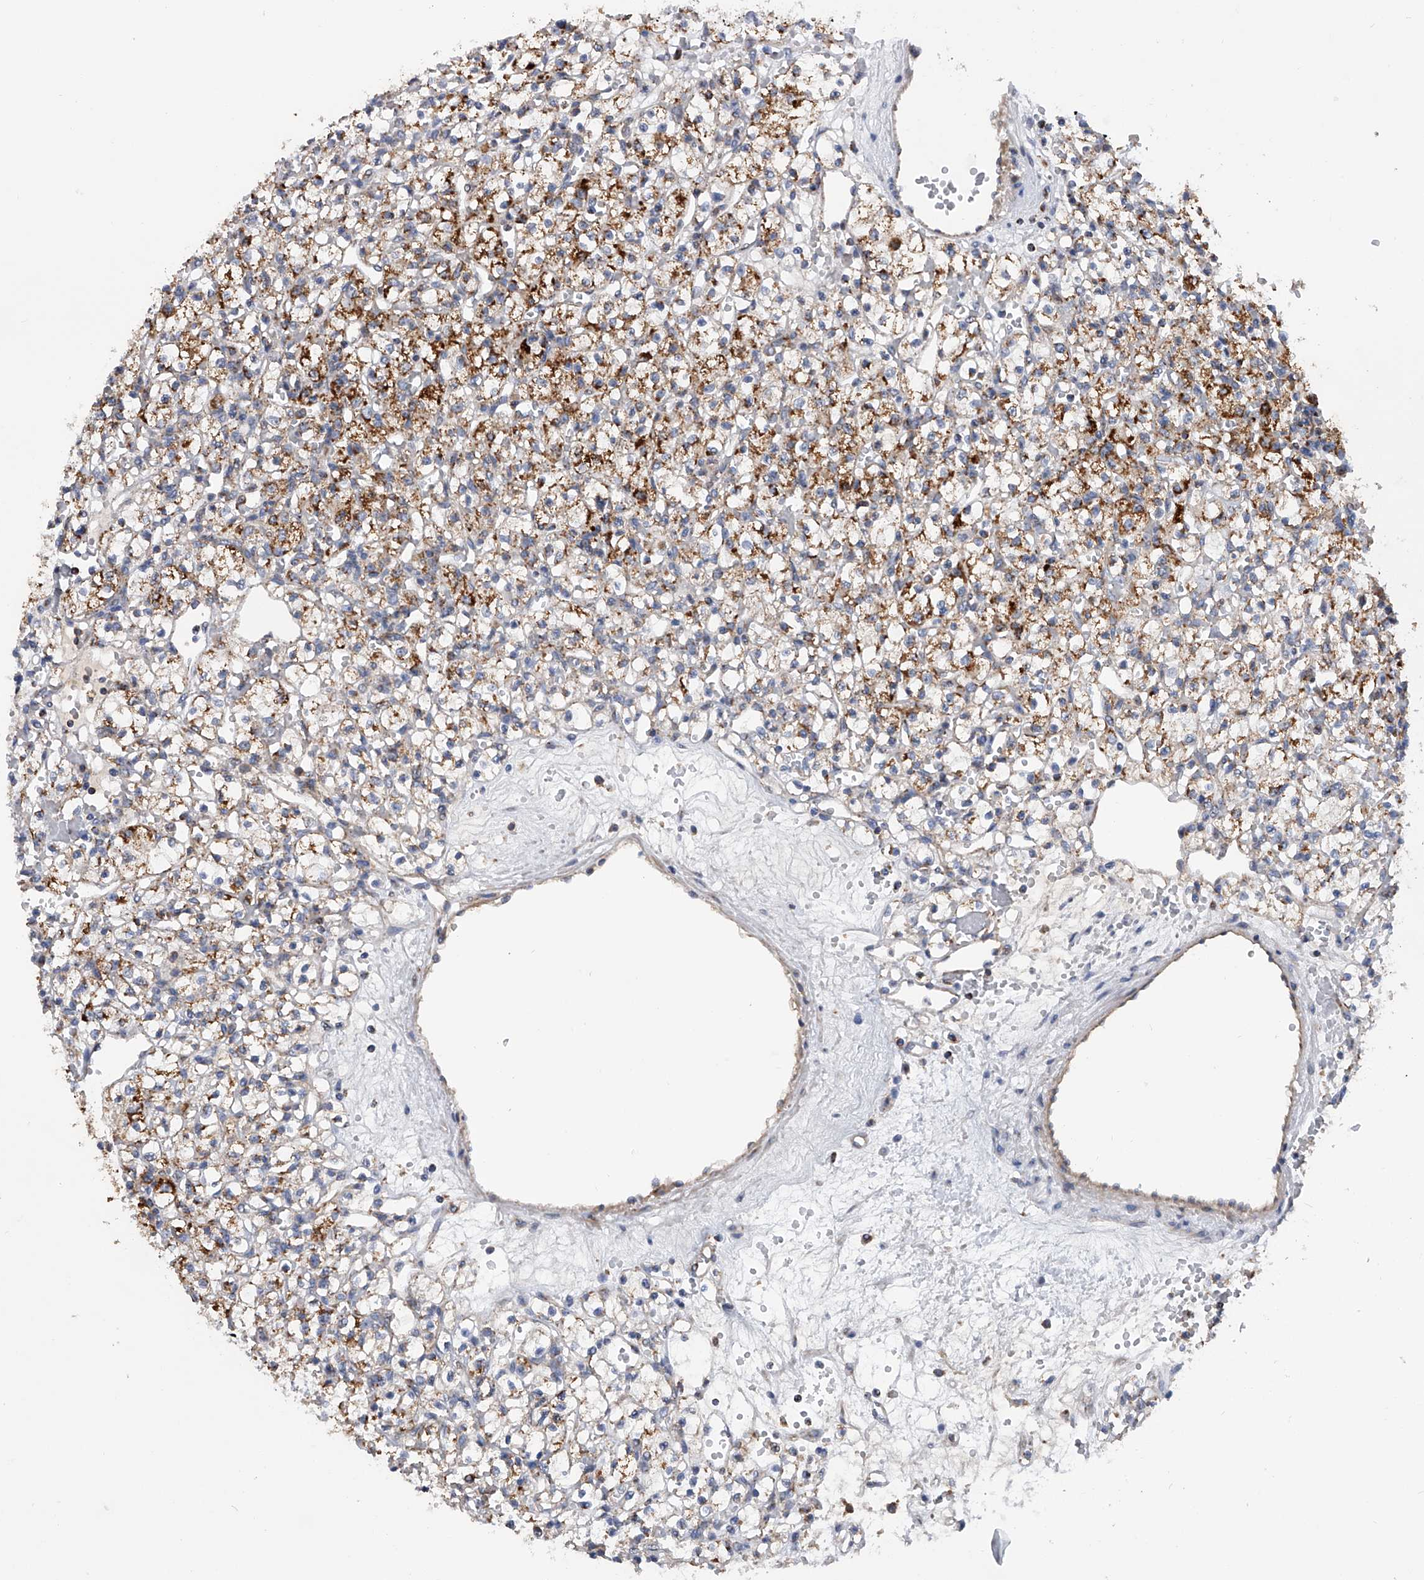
{"staining": {"intensity": "strong", "quantity": ">75%", "location": "cytoplasmic/membranous"}, "tissue": "renal cancer", "cell_type": "Tumor cells", "image_type": "cancer", "snomed": [{"axis": "morphology", "description": "Adenocarcinoma, NOS"}, {"axis": "topography", "description": "Kidney"}], "caption": "Immunohistochemistry (IHC) photomicrograph of neoplastic tissue: human adenocarcinoma (renal) stained using immunohistochemistry displays high levels of strong protein expression localized specifically in the cytoplasmic/membranous of tumor cells, appearing as a cytoplasmic/membranous brown color.", "gene": "PDSS2", "patient": {"sex": "female", "age": 59}}